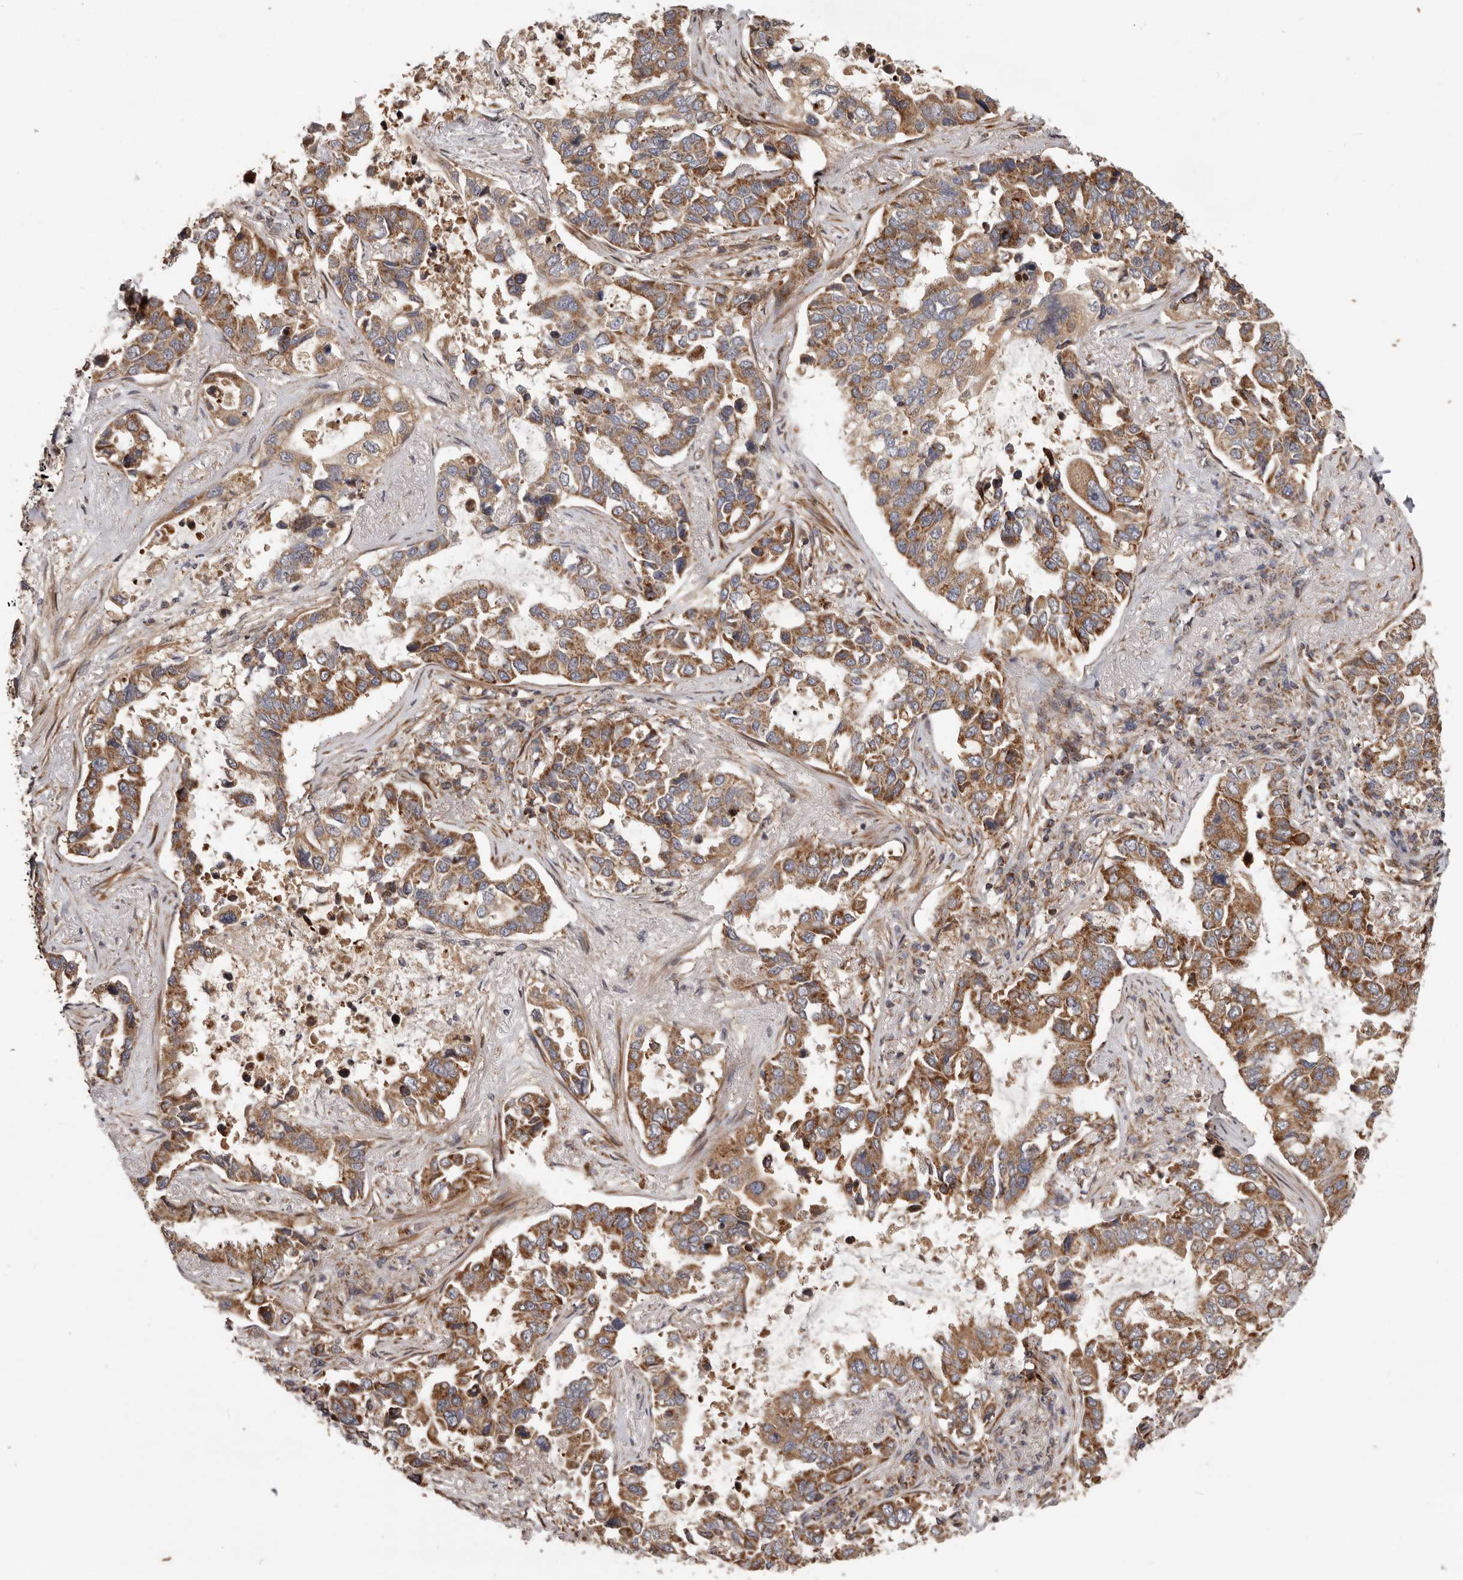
{"staining": {"intensity": "strong", "quantity": ">75%", "location": "cytoplasmic/membranous"}, "tissue": "lung cancer", "cell_type": "Tumor cells", "image_type": "cancer", "snomed": [{"axis": "morphology", "description": "Squamous cell carcinoma, NOS"}, {"axis": "topography", "description": "Lung"}], "caption": "DAB immunohistochemical staining of lung squamous cell carcinoma exhibits strong cytoplasmic/membranous protein expression in about >75% of tumor cells.", "gene": "MRPS10", "patient": {"sex": "male", "age": 66}}